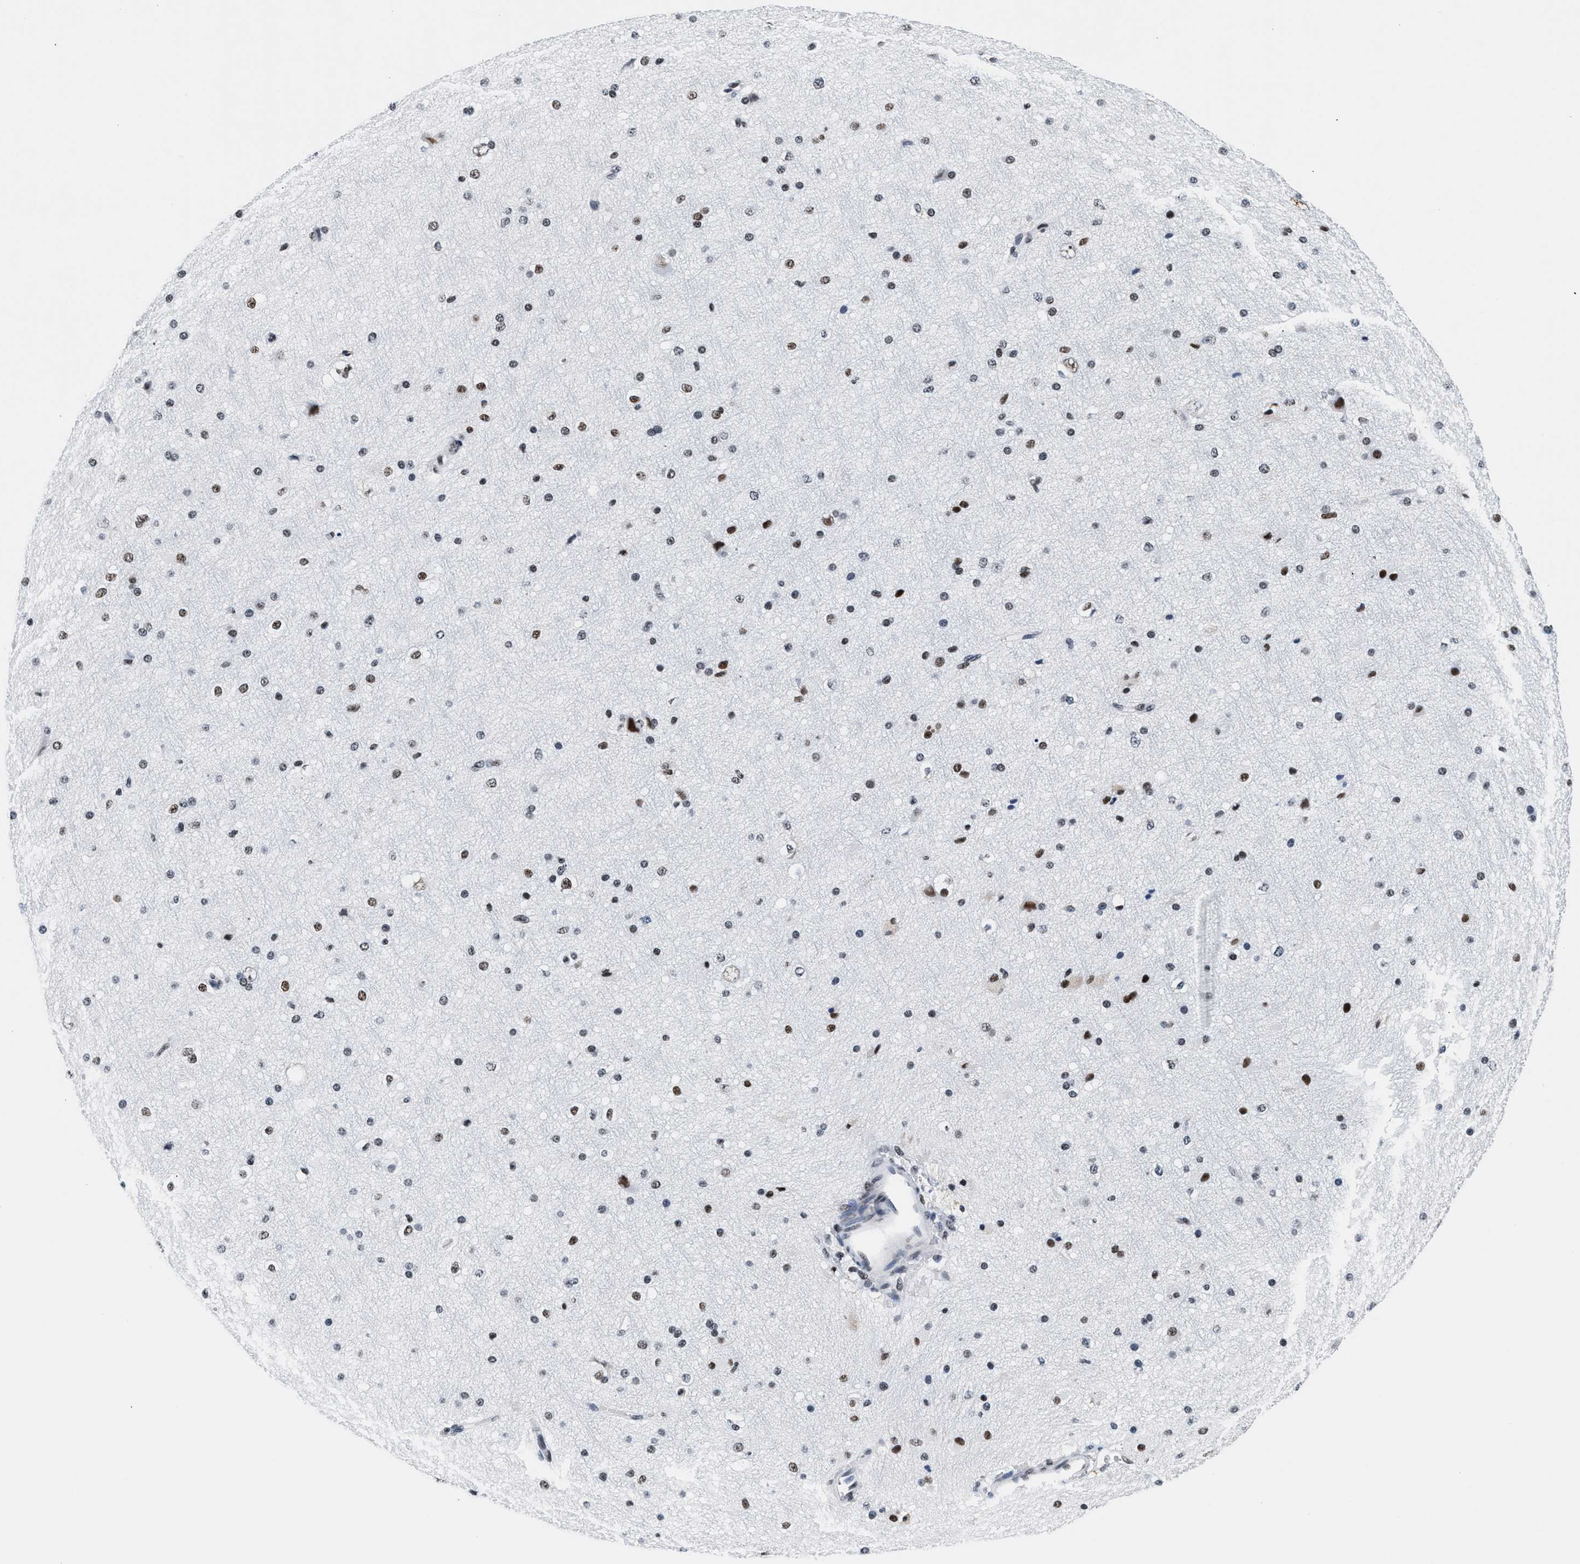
{"staining": {"intensity": "negative", "quantity": "none", "location": "none"}, "tissue": "cerebral cortex", "cell_type": "Endothelial cells", "image_type": "normal", "snomed": [{"axis": "morphology", "description": "Normal tissue, NOS"}, {"axis": "morphology", "description": "Developmental malformation"}, {"axis": "topography", "description": "Cerebral cortex"}], "caption": "Endothelial cells are negative for protein expression in normal human cerebral cortex.", "gene": "RAD50", "patient": {"sex": "female", "age": 30}}